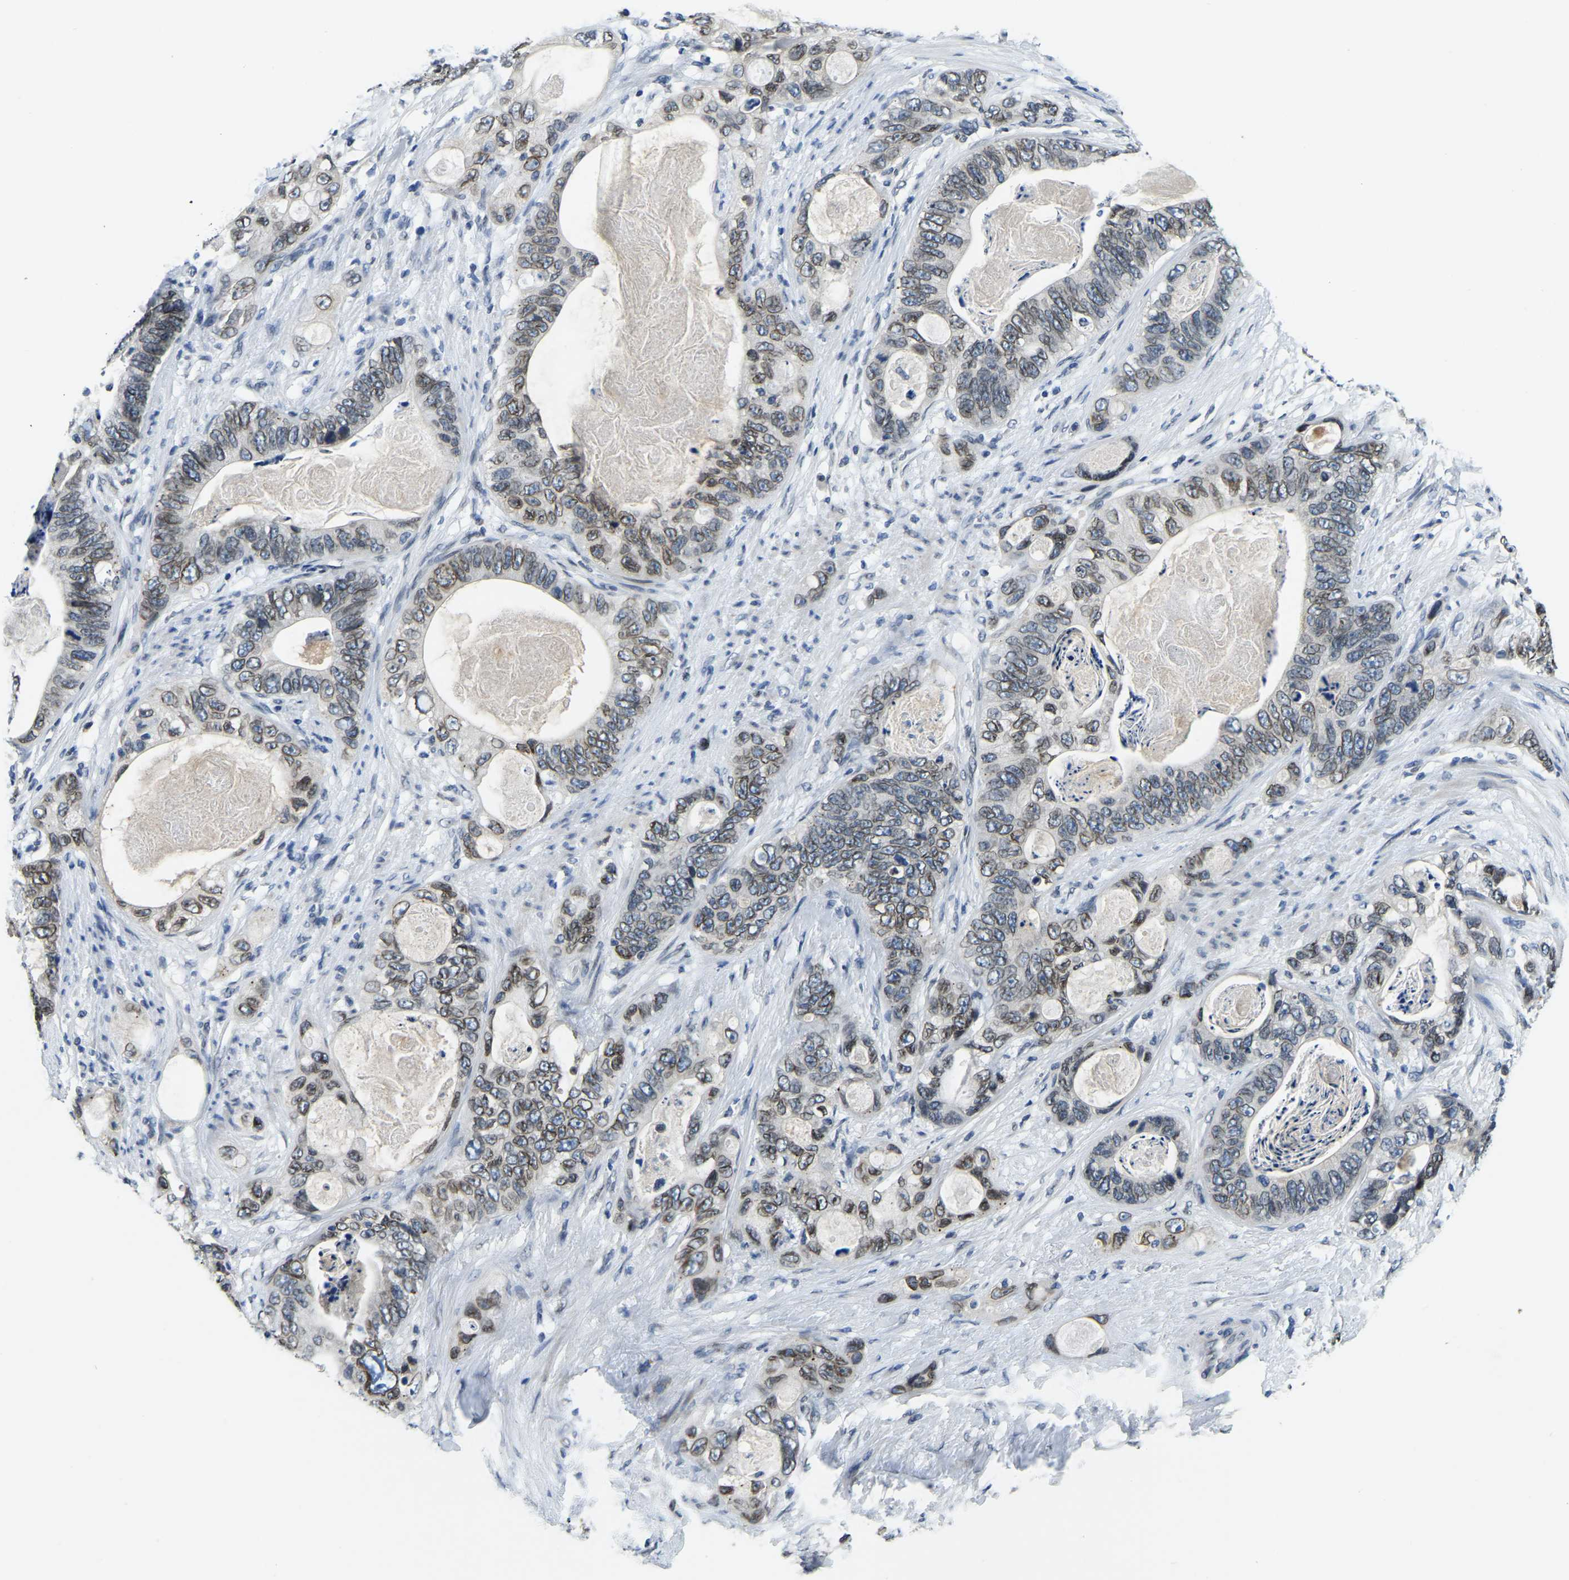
{"staining": {"intensity": "moderate", "quantity": ">75%", "location": "cytoplasmic/membranous,nuclear"}, "tissue": "stomach cancer", "cell_type": "Tumor cells", "image_type": "cancer", "snomed": [{"axis": "morphology", "description": "Normal tissue, NOS"}, {"axis": "morphology", "description": "Adenocarcinoma, NOS"}, {"axis": "topography", "description": "Stomach"}], "caption": "Protein expression analysis of human adenocarcinoma (stomach) reveals moderate cytoplasmic/membranous and nuclear positivity in approximately >75% of tumor cells.", "gene": "RANBP2", "patient": {"sex": "female", "age": 89}}